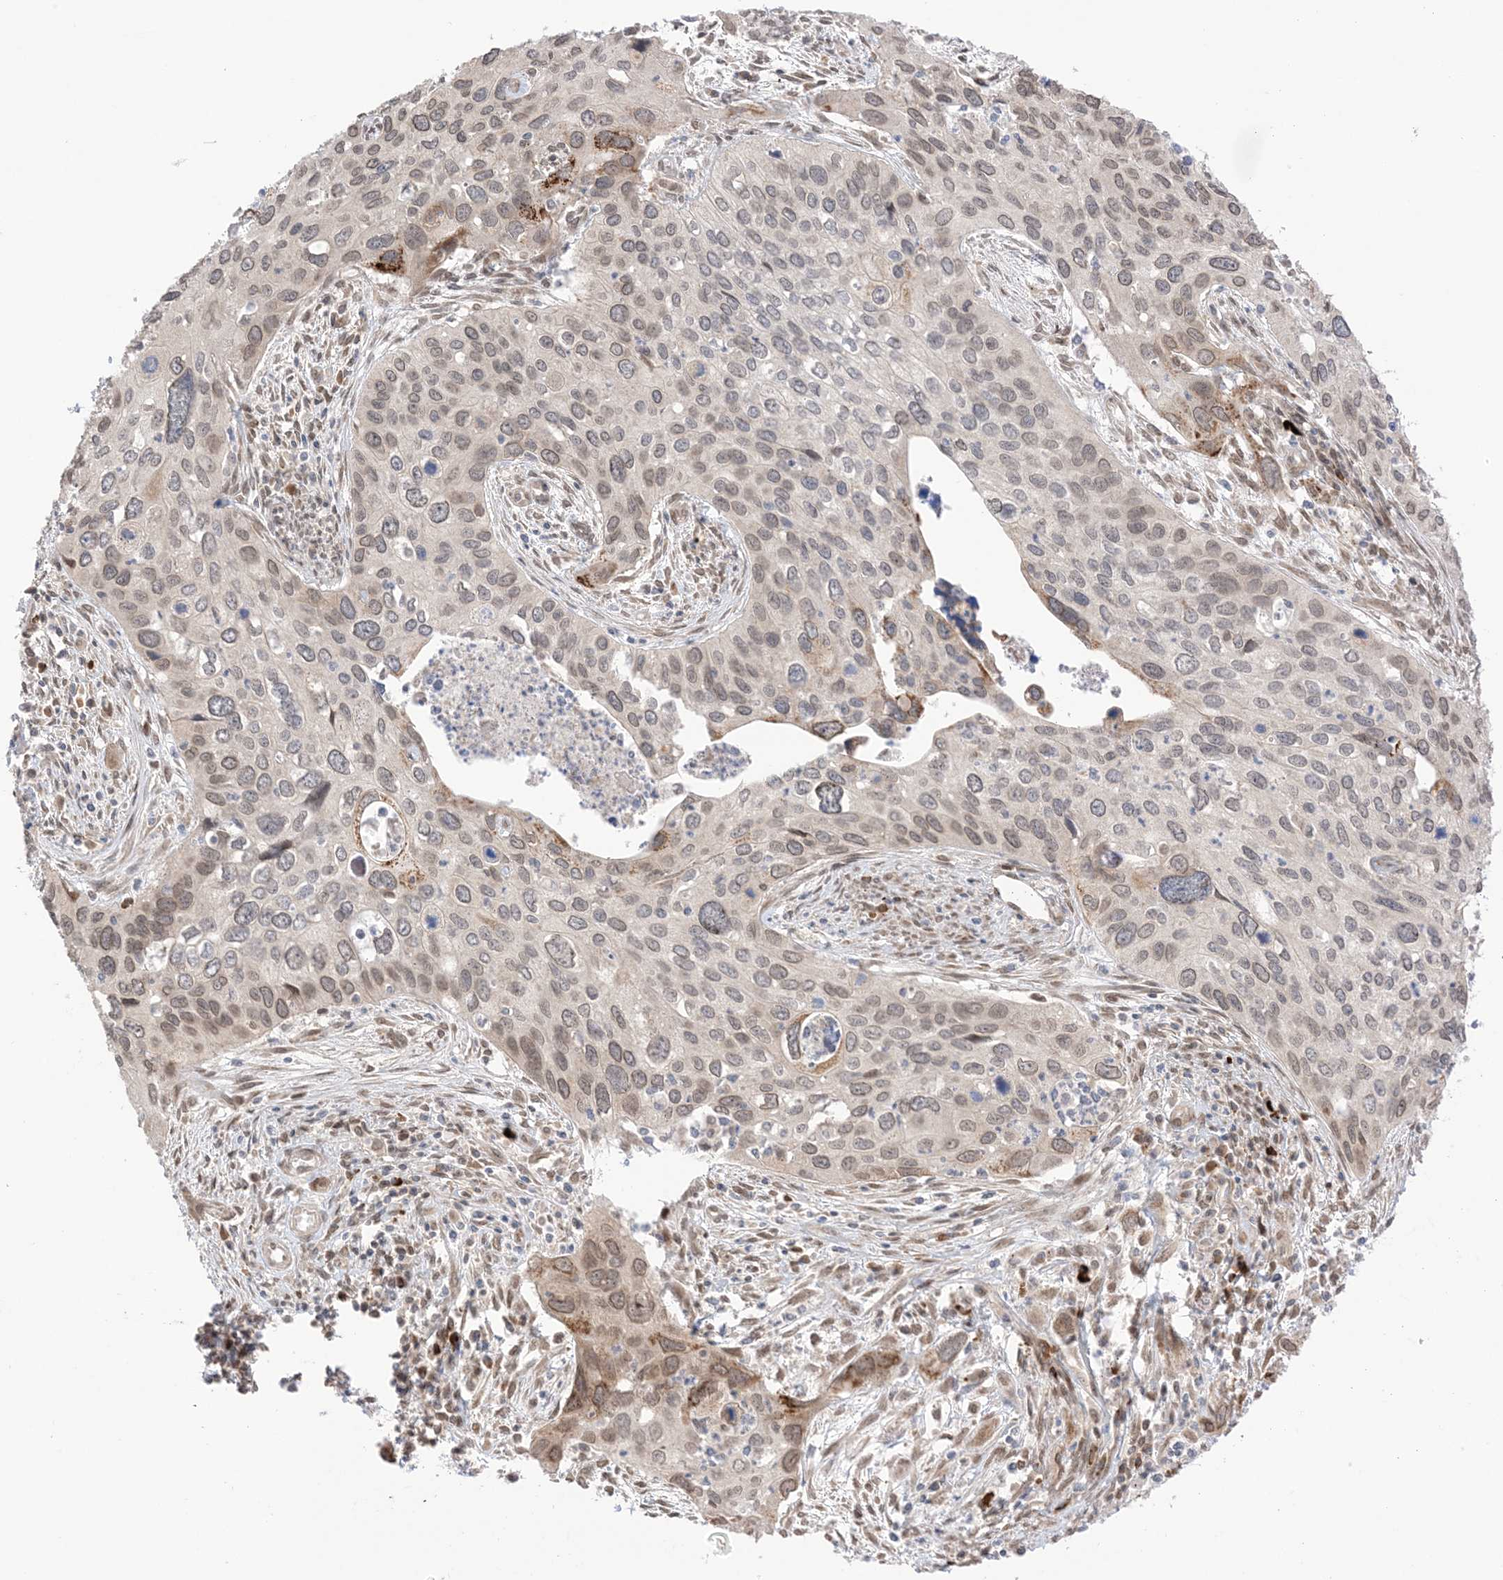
{"staining": {"intensity": "moderate", "quantity": "<25%", "location": "cytoplasmic/membranous,nuclear"}, "tissue": "cervical cancer", "cell_type": "Tumor cells", "image_type": "cancer", "snomed": [{"axis": "morphology", "description": "Squamous cell carcinoma, NOS"}, {"axis": "topography", "description": "Cervix"}], "caption": "Protein staining displays moderate cytoplasmic/membranous and nuclear expression in about <25% of tumor cells in cervical cancer (squamous cell carcinoma). The staining was performed using DAB to visualize the protein expression in brown, while the nuclei were stained in blue with hematoxylin (Magnification: 20x).", "gene": "UBE2E2", "patient": {"sex": "female", "age": 55}}